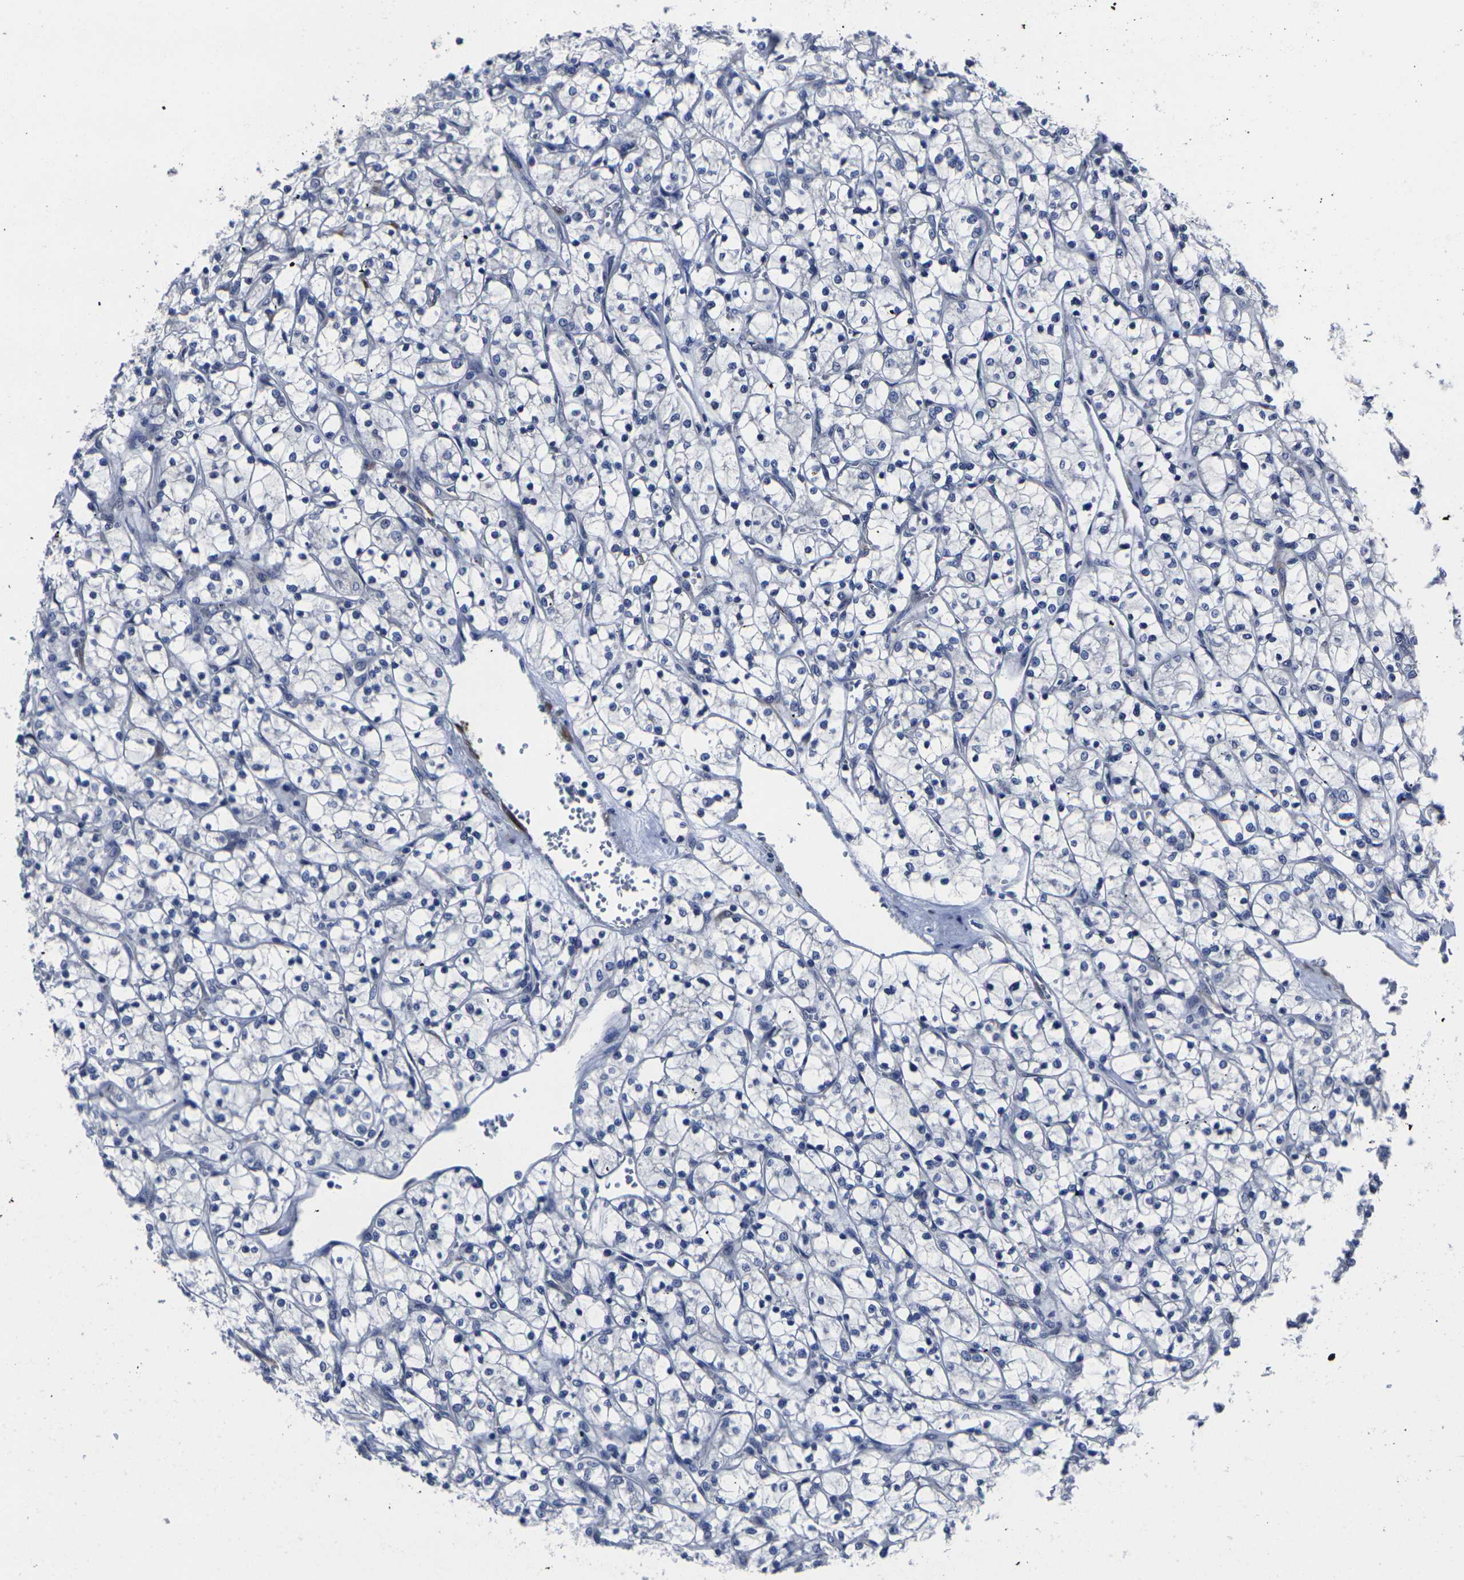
{"staining": {"intensity": "negative", "quantity": "none", "location": "none"}, "tissue": "renal cancer", "cell_type": "Tumor cells", "image_type": "cancer", "snomed": [{"axis": "morphology", "description": "Adenocarcinoma, NOS"}, {"axis": "topography", "description": "Kidney"}], "caption": "This is an immunohistochemistry image of human renal cancer. There is no expression in tumor cells.", "gene": "CYP2C8", "patient": {"sex": "female", "age": 69}}